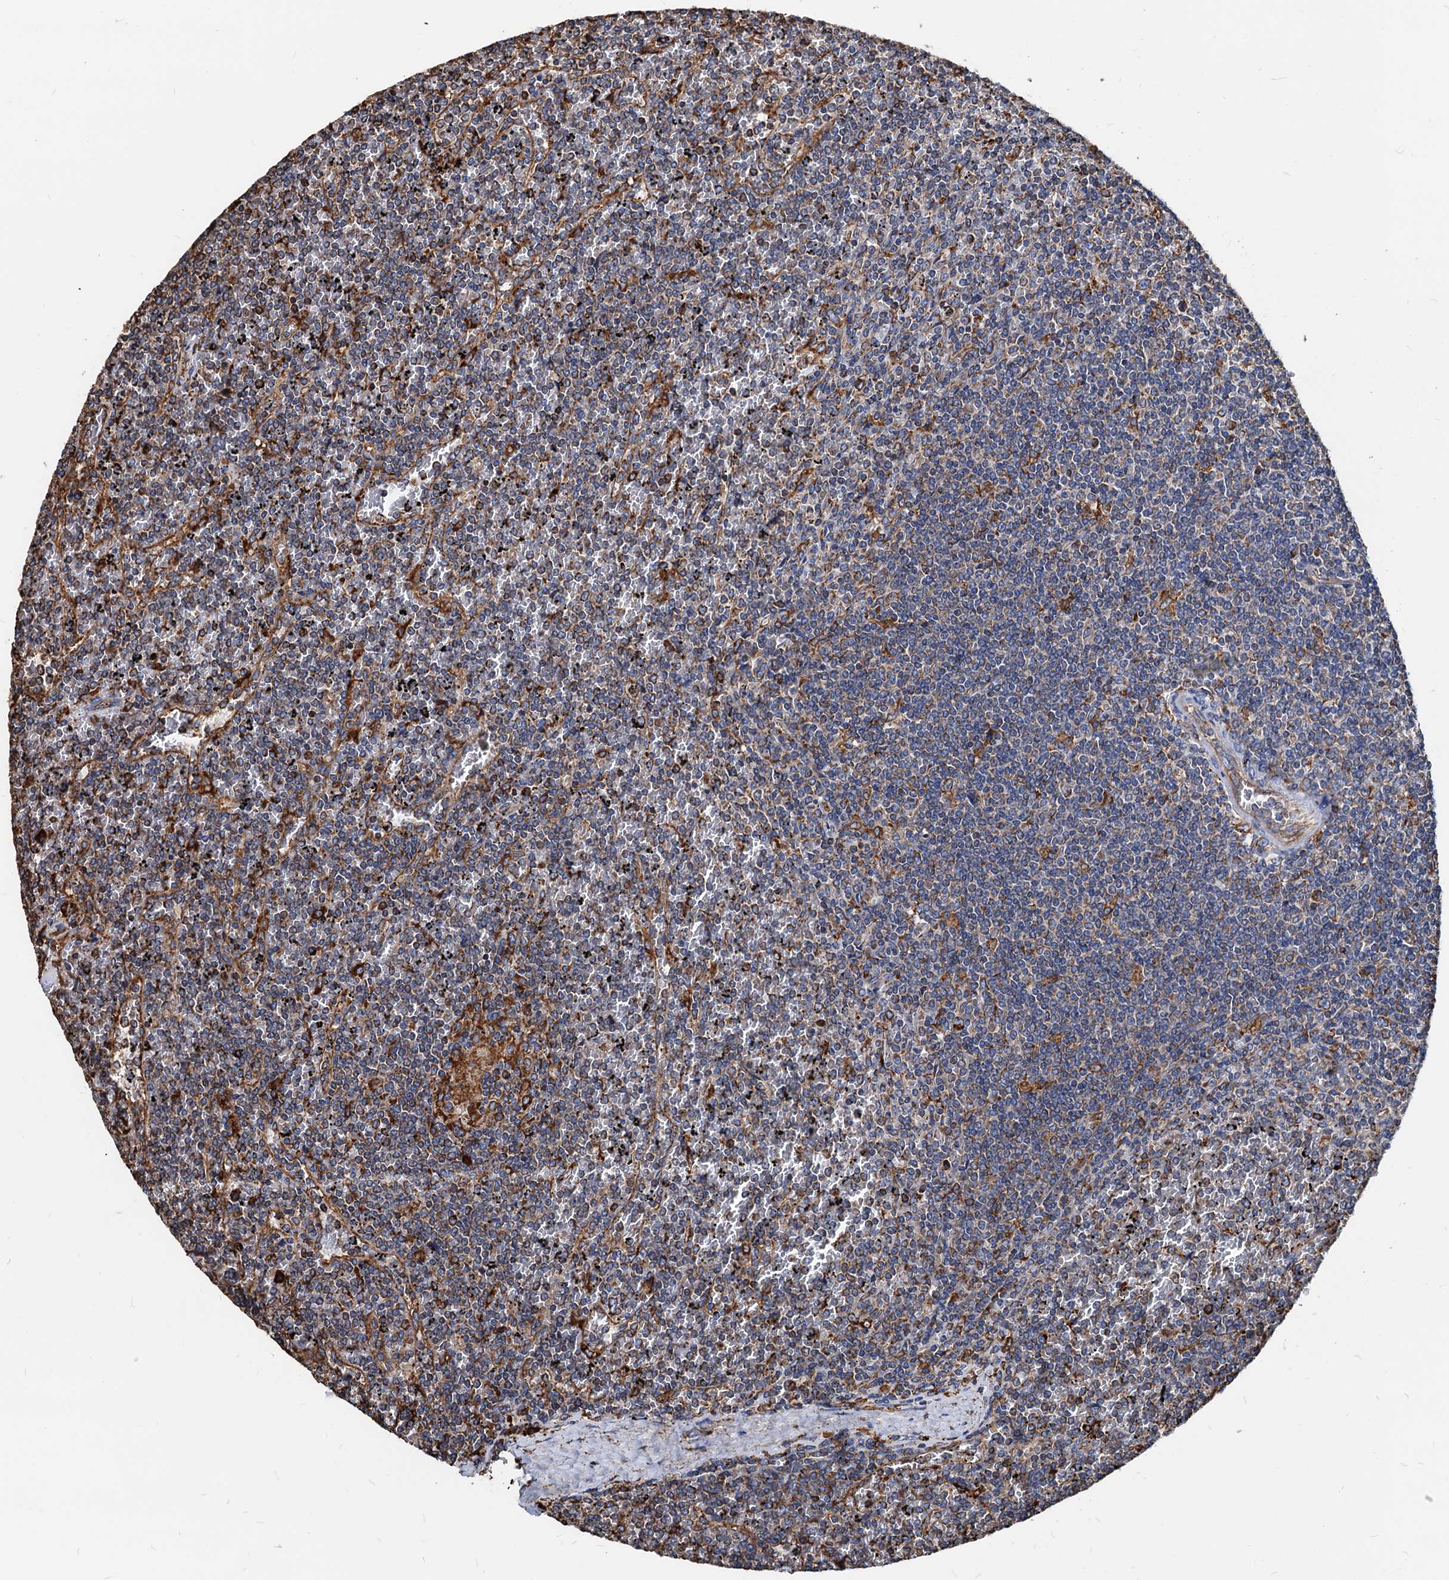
{"staining": {"intensity": "moderate", "quantity": "<25%", "location": "cytoplasmic/membranous"}, "tissue": "lymphoma", "cell_type": "Tumor cells", "image_type": "cancer", "snomed": [{"axis": "morphology", "description": "Malignant lymphoma, non-Hodgkin's type, Low grade"}, {"axis": "topography", "description": "Spleen"}], "caption": "Protein staining of malignant lymphoma, non-Hodgkin's type (low-grade) tissue reveals moderate cytoplasmic/membranous expression in about <25% of tumor cells. The staining was performed using DAB (3,3'-diaminobenzidine), with brown indicating positive protein expression. Nuclei are stained blue with hematoxylin.", "gene": "HSPA5", "patient": {"sex": "female", "age": 19}}